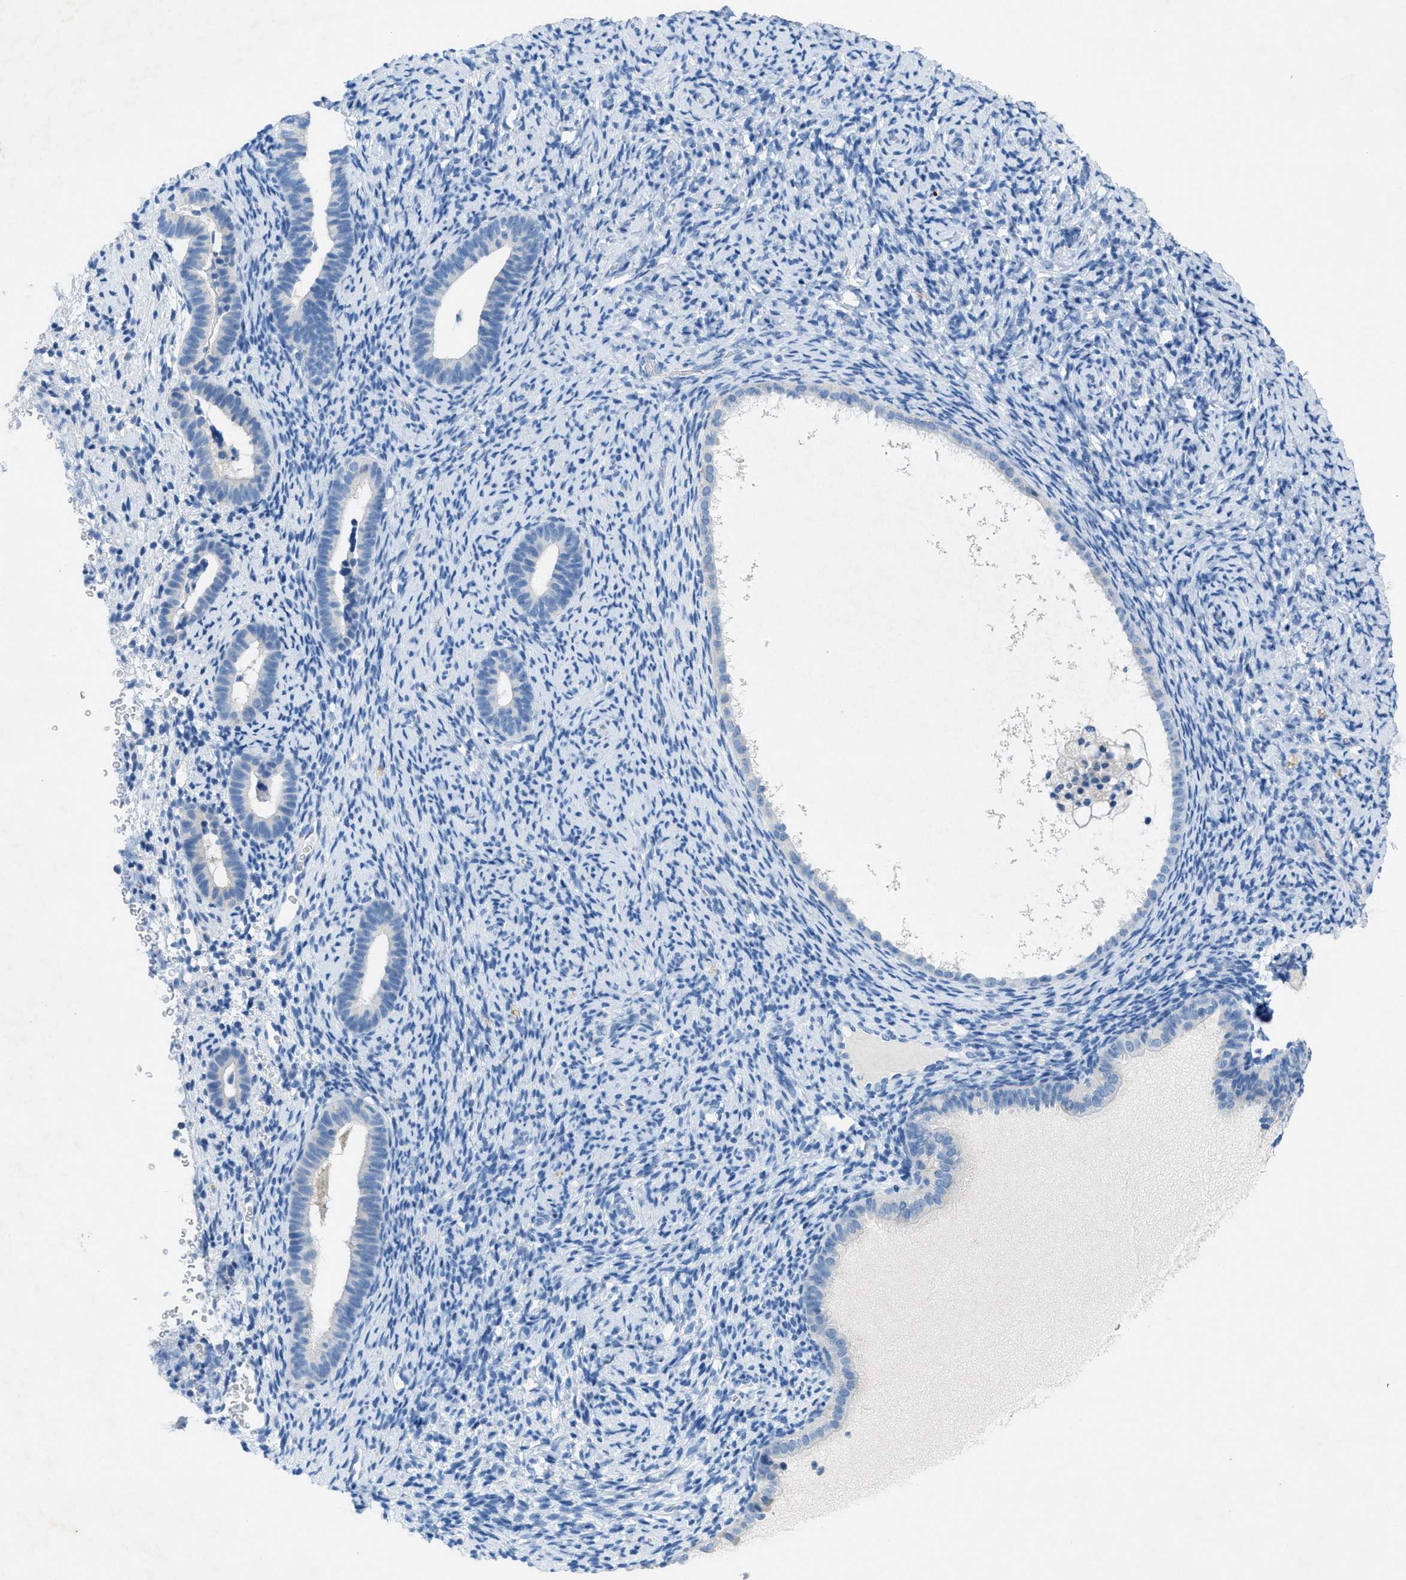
{"staining": {"intensity": "negative", "quantity": "none", "location": "none"}, "tissue": "endometrium", "cell_type": "Cells in endometrial stroma", "image_type": "normal", "snomed": [{"axis": "morphology", "description": "Normal tissue, NOS"}, {"axis": "topography", "description": "Endometrium"}], "caption": "Cells in endometrial stroma show no significant protein expression in normal endometrium. Nuclei are stained in blue.", "gene": "GALNT17", "patient": {"sex": "female", "age": 51}}